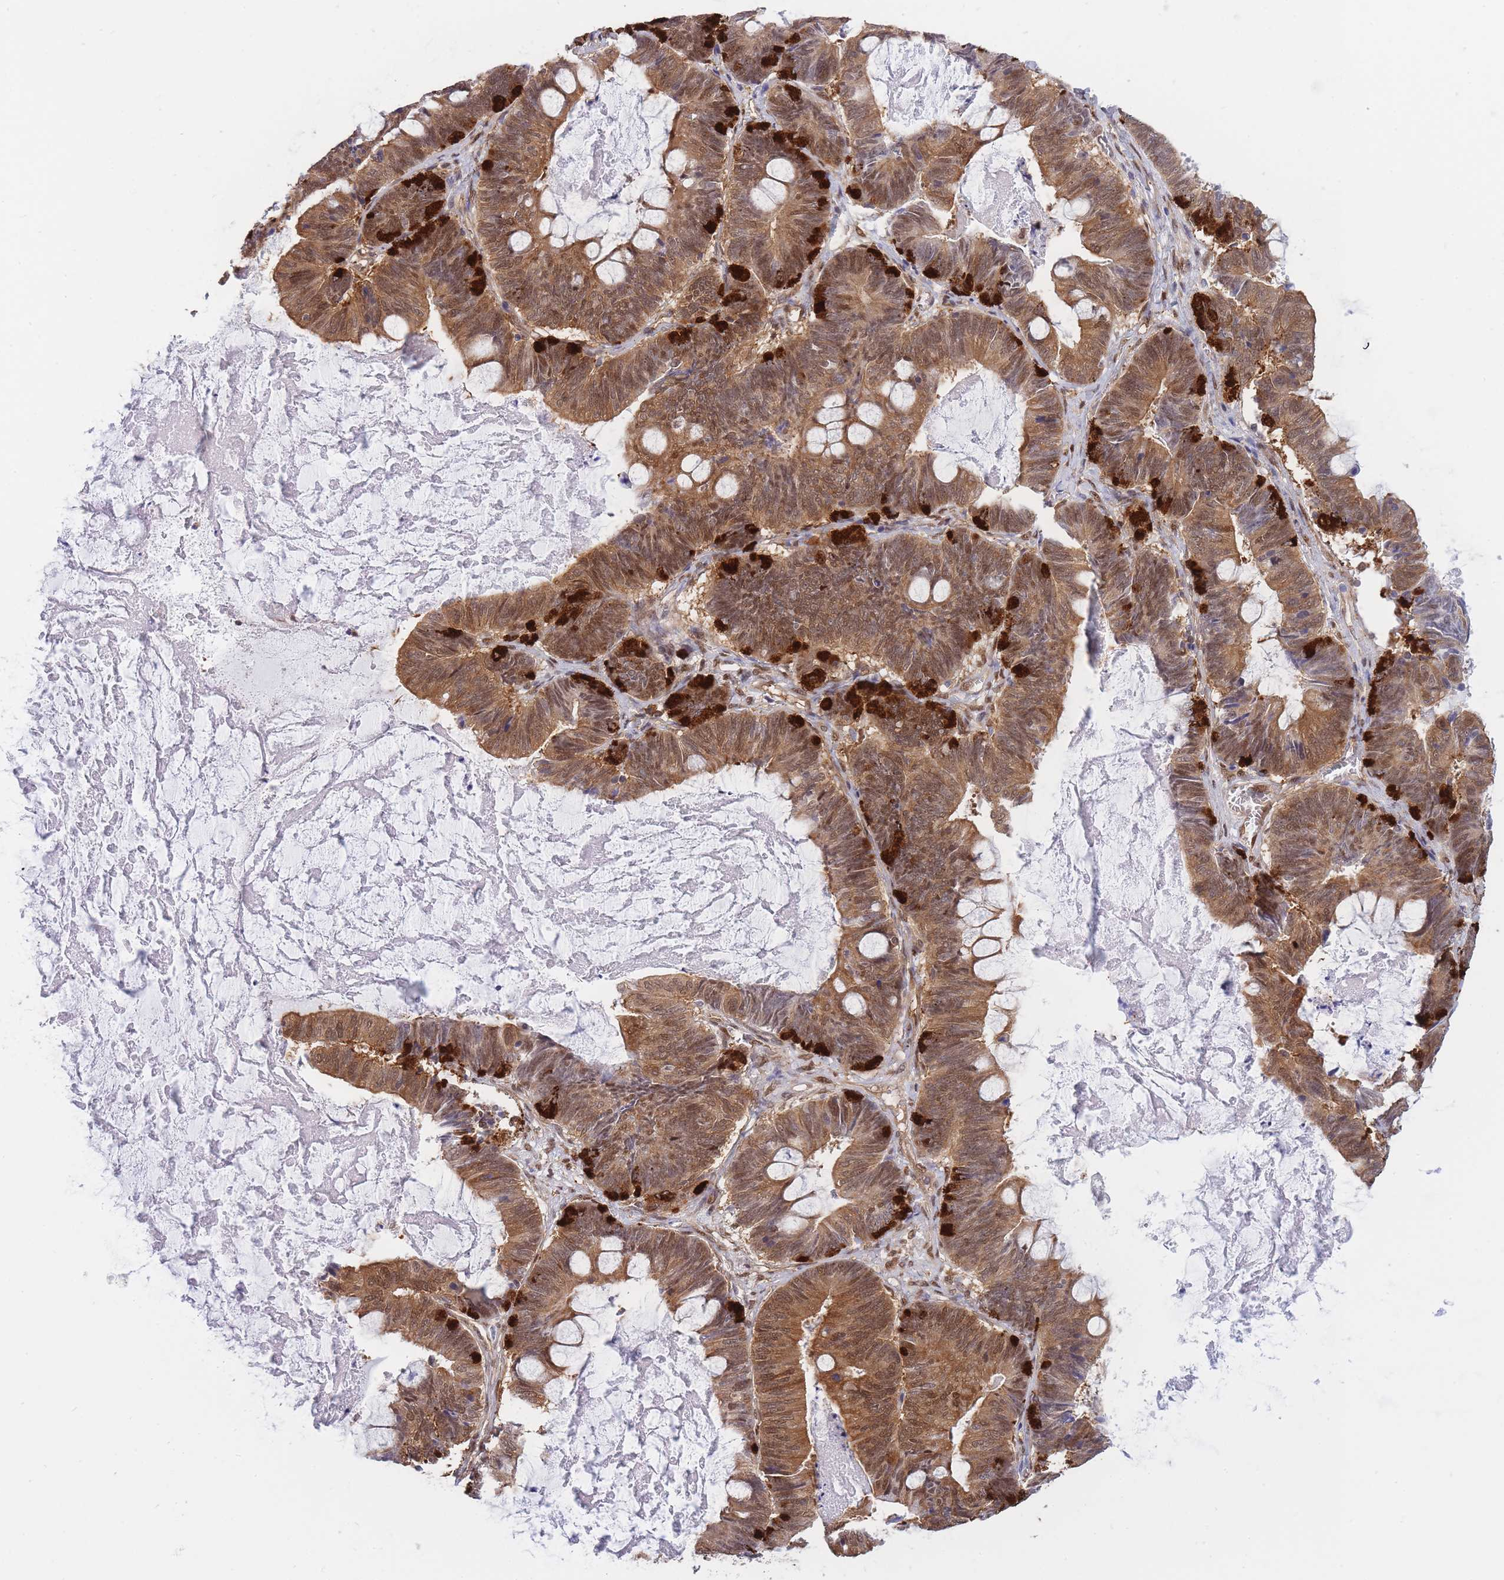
{"staining": {"intensity": "moderate", "quantity": ">75%", "location": "cytoplasmic/membranous"}, "tissue": "ovarian cancer", "cell_type": "Tumor cells", "image_type": "cancer", "snomed": [{"axis": "morphology", "description": "Cystadenocarcinoma, mucinous, NOS"}, {"axis": "topography", "description": "Ovary"}], "caption": "Tumor cells display moderate cytoplasmic/membranous positivity in approximately >75% of cells in mucinous cystadenocarcinoma (ovarian).", "gene": "NSFL1C", "patient": {"sex": "female", "age": 61}}